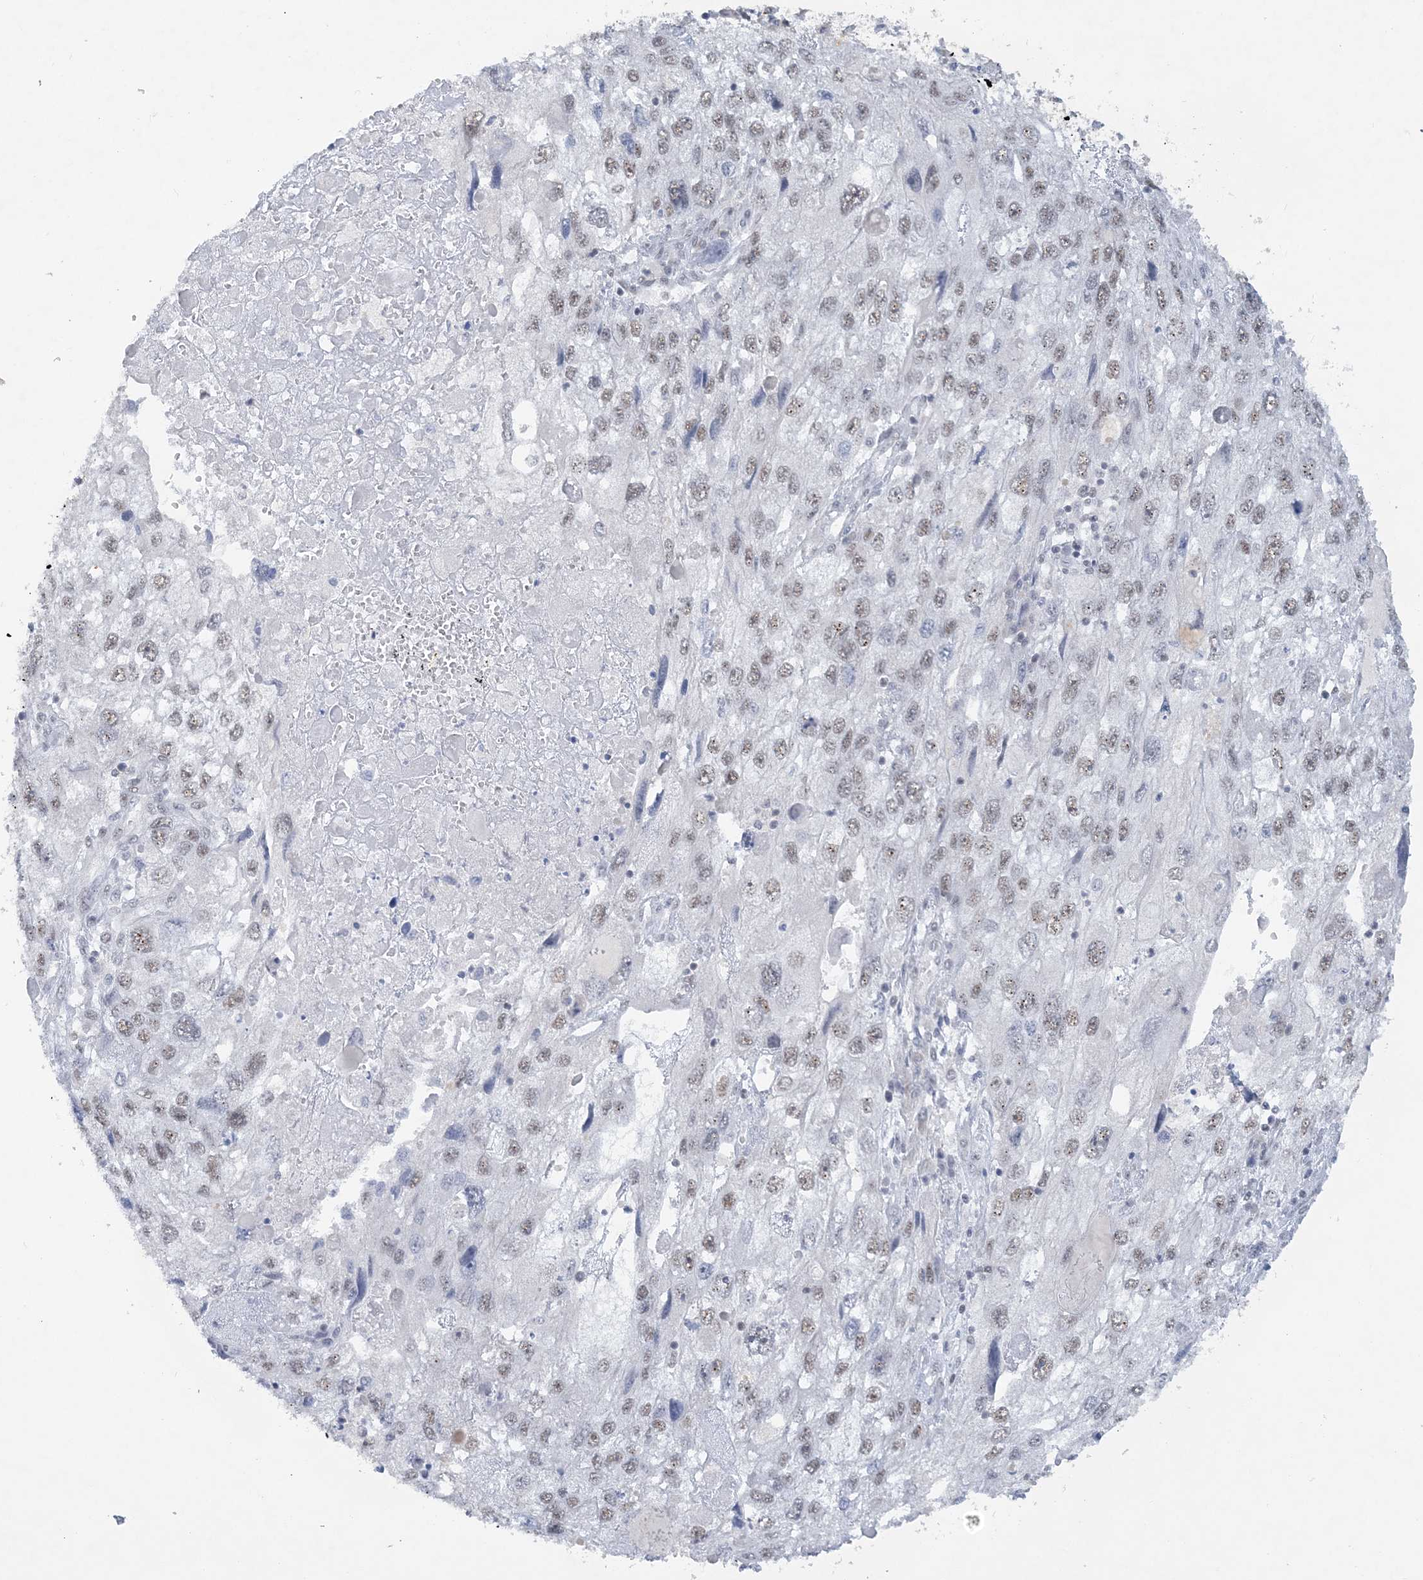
{"staining": {"intensity": "weak", "quantity": ">75%", "location": "nuclear"}, "tissue": "endometrial cancer", "cell_type": "Tumor cells", "image_type": "cancer", "snomed": [{"axis": "morphology", "description": "Adenocarcinoma, NOS"}, {"axis": "topography", "description": "Endometrium"}], "caption": "Immunohistochemistry of human adenocarcinoma (endometrial) displays low levels of weak nuclear staining in approximately >75% of tumor cells. The staining was performed using DAB (3,3'-diaminobenzidine) to visualize the protein expression in brown, while the nuclei were stained in blue with hematoxylin (Magnification: 20x).", "gene": "KMT2D", "patient": {"sex": "female", "age": 49}}